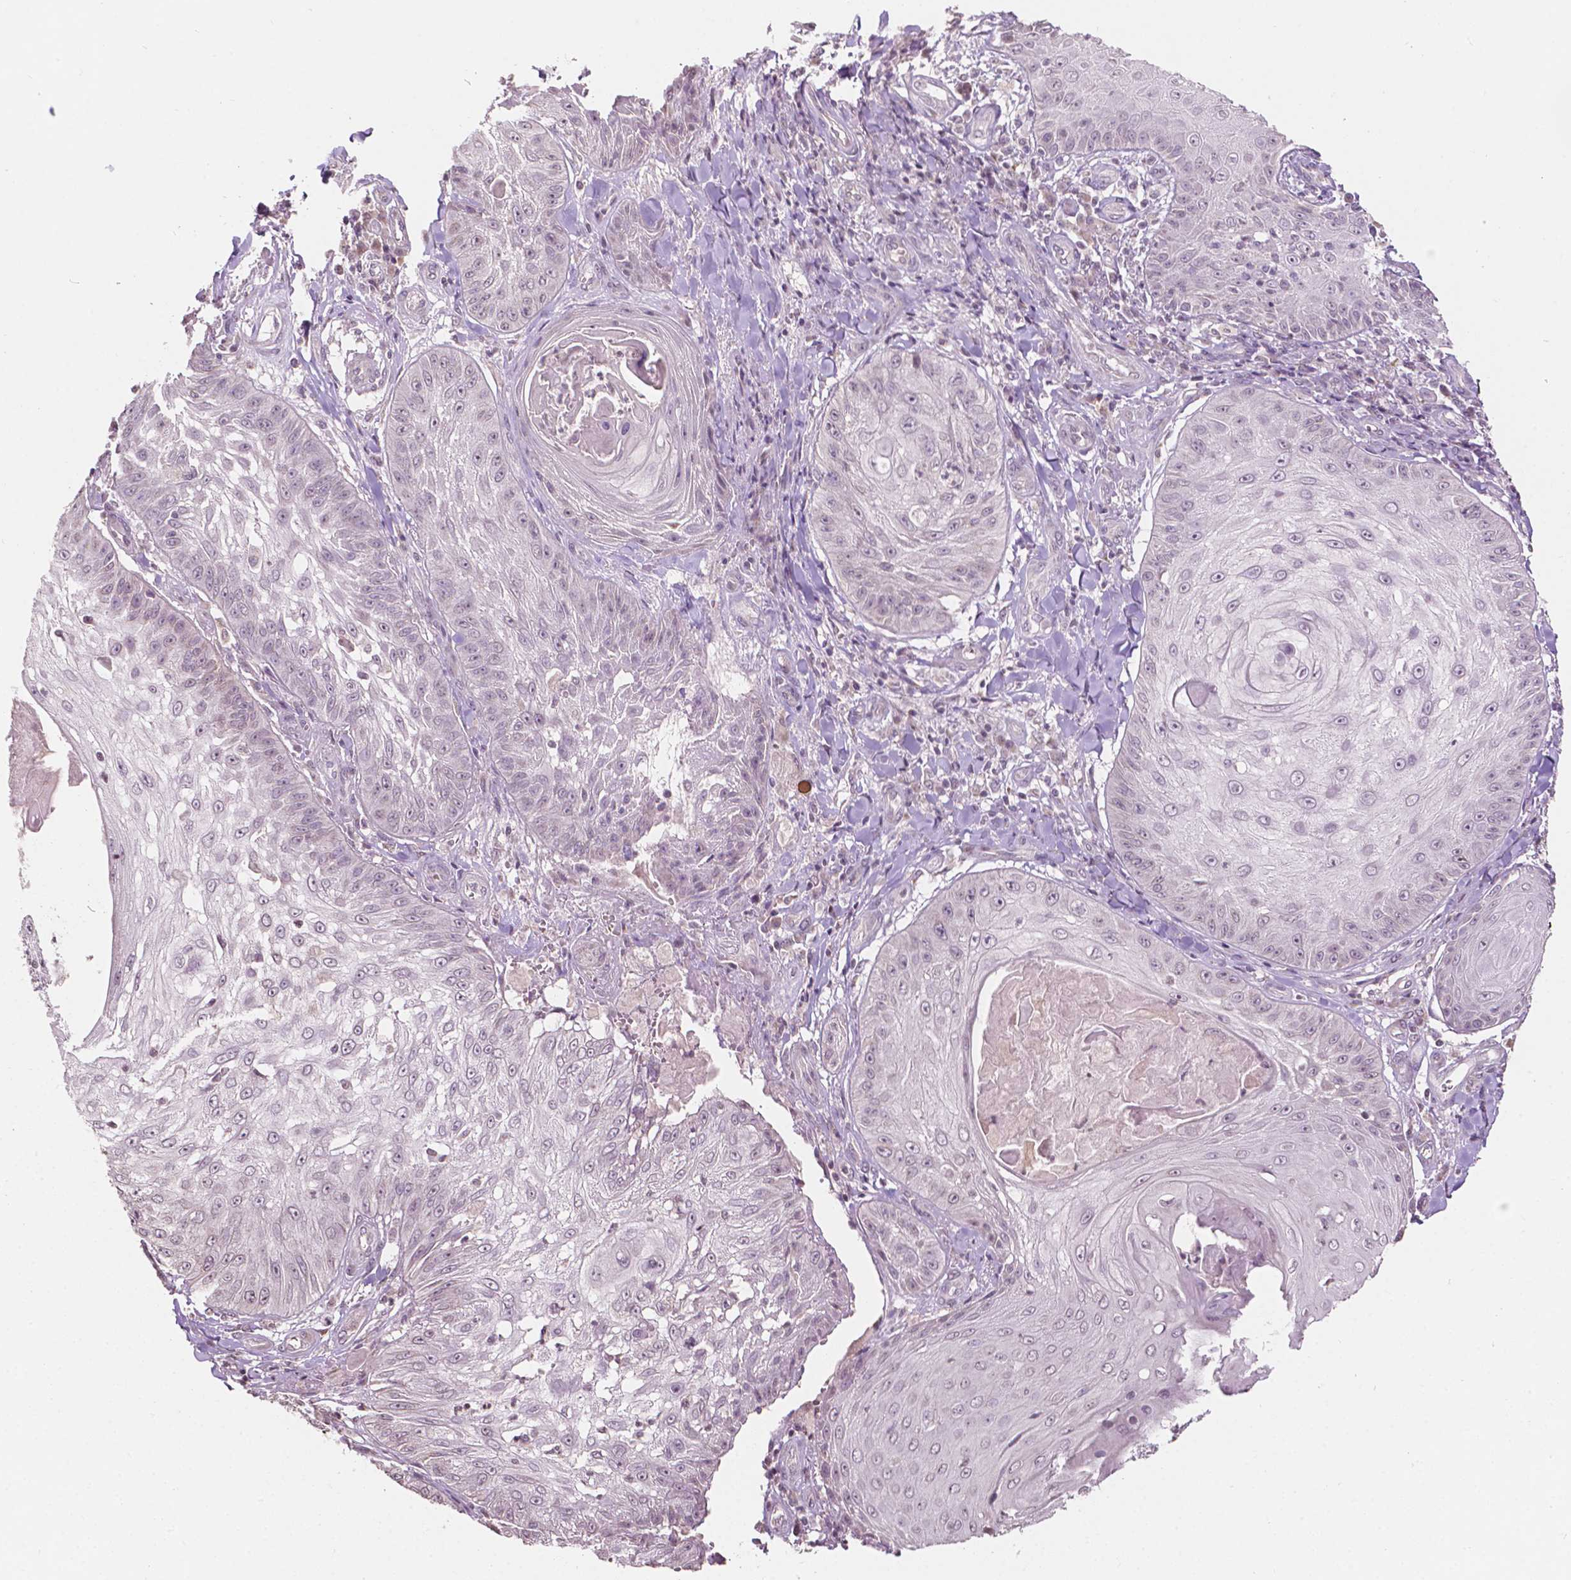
{"staining": {"intensity": "negative", "quantity": "none", "location": "none"}, "tissue": "skin cancer", "cell_type": "Tumor cells", "image_type": "cancer", "snomed": [{"axis": "morphology", "description": "Squamous cell carcinoma, NOS"}, {"axis": "topography", "description": "Skin"}], "caption": "The photomicrograph shows no staining of tumor cells in skin cancer.", "gene": "NOS1AP", "patient": {"sex": "male", "age": 70}}